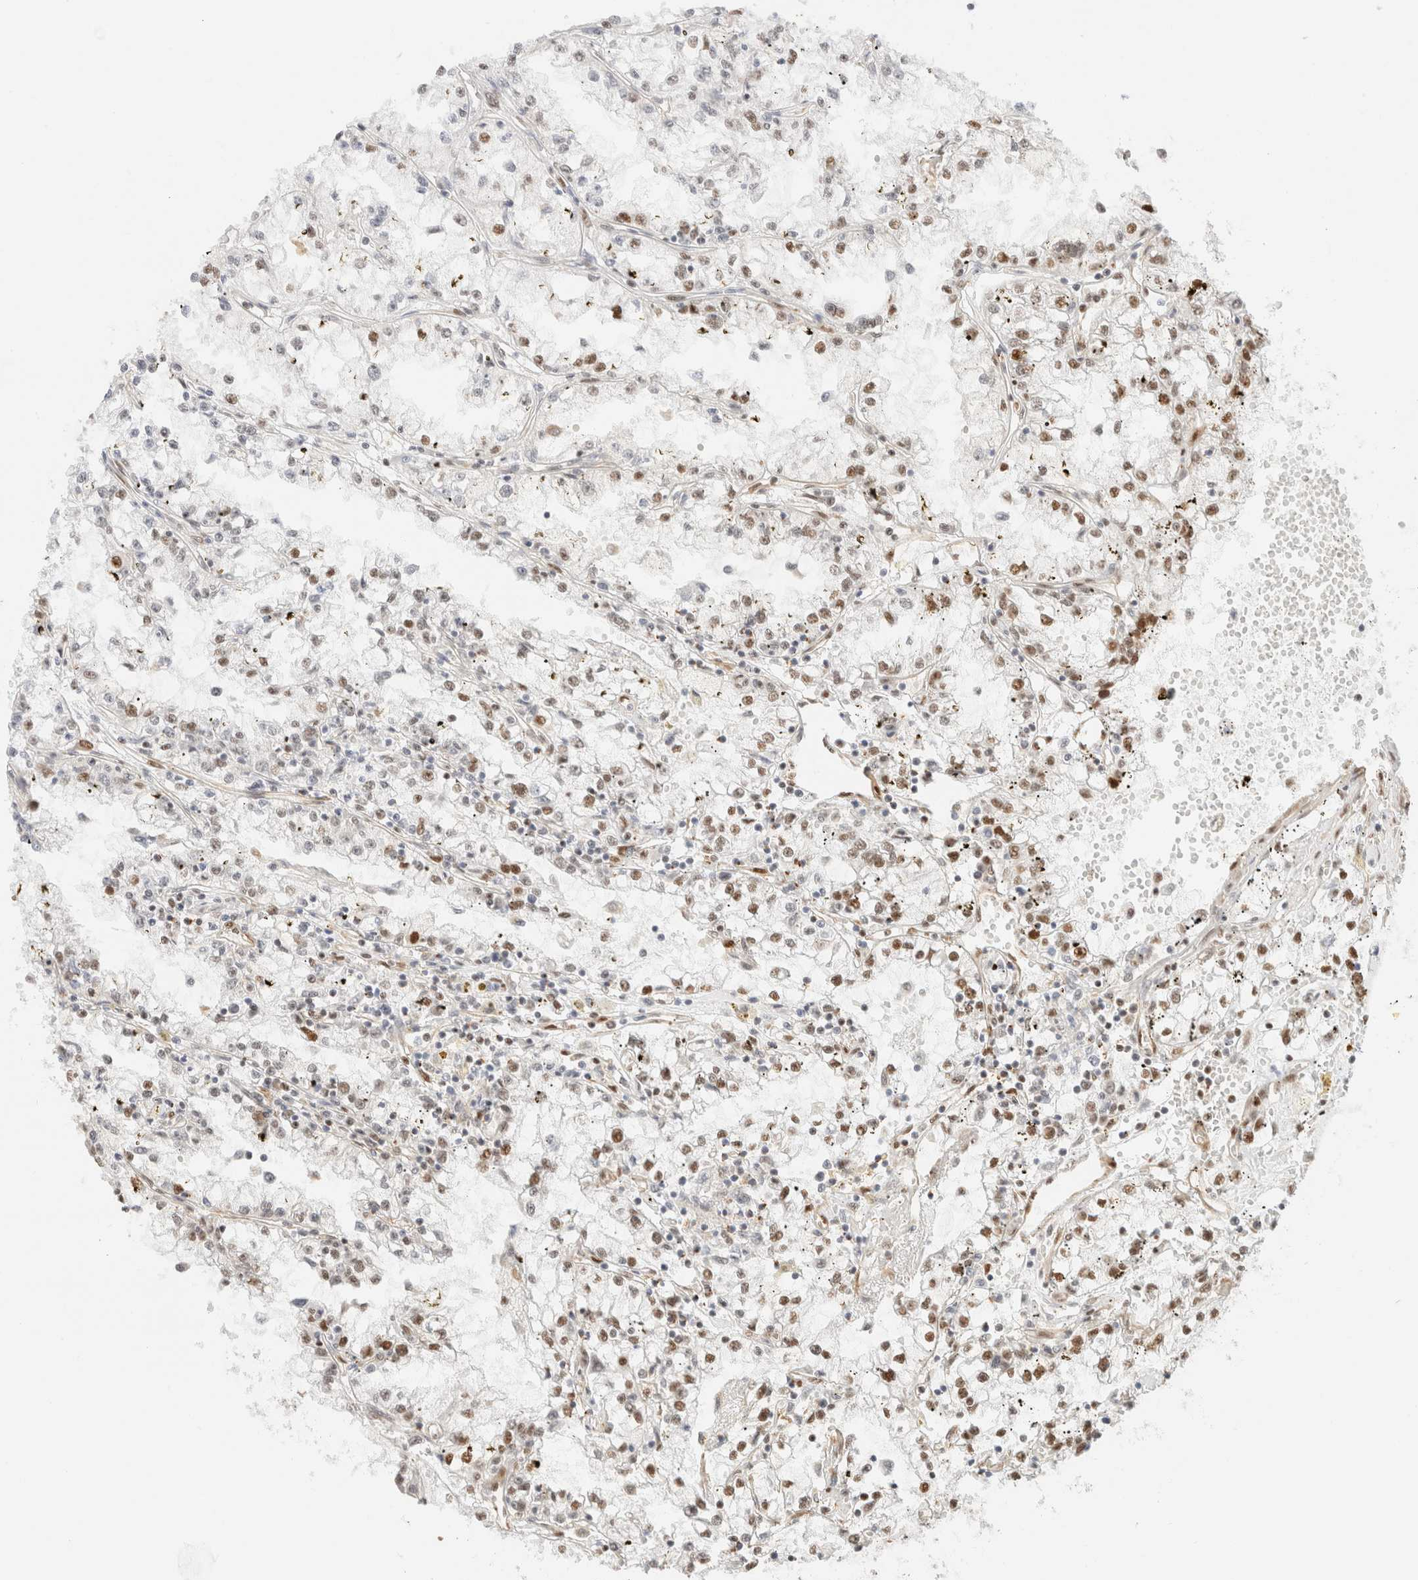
{"staining": {"intensity": "moderate", "quantity": "25%-75%", "location": "nuclear"}, "tissue": "renal cancer", "cell_type": "Tumor cells", "image_type": "cancer", "snomed": [{"axis": "morphology", "description": "Adenocarcinoma, NOS"}, {"axis": "topography", "description": "Kidney"}], "caption": "A high-resolution histopathology image shows immunohistochemistry staining of renal adenocarcinoma, which demonstrates moderate nuclear positivity in about 25%-75% of tumor cells.", "gene": "ARID5A", "patient": {"sex": "male", "age": 56}}